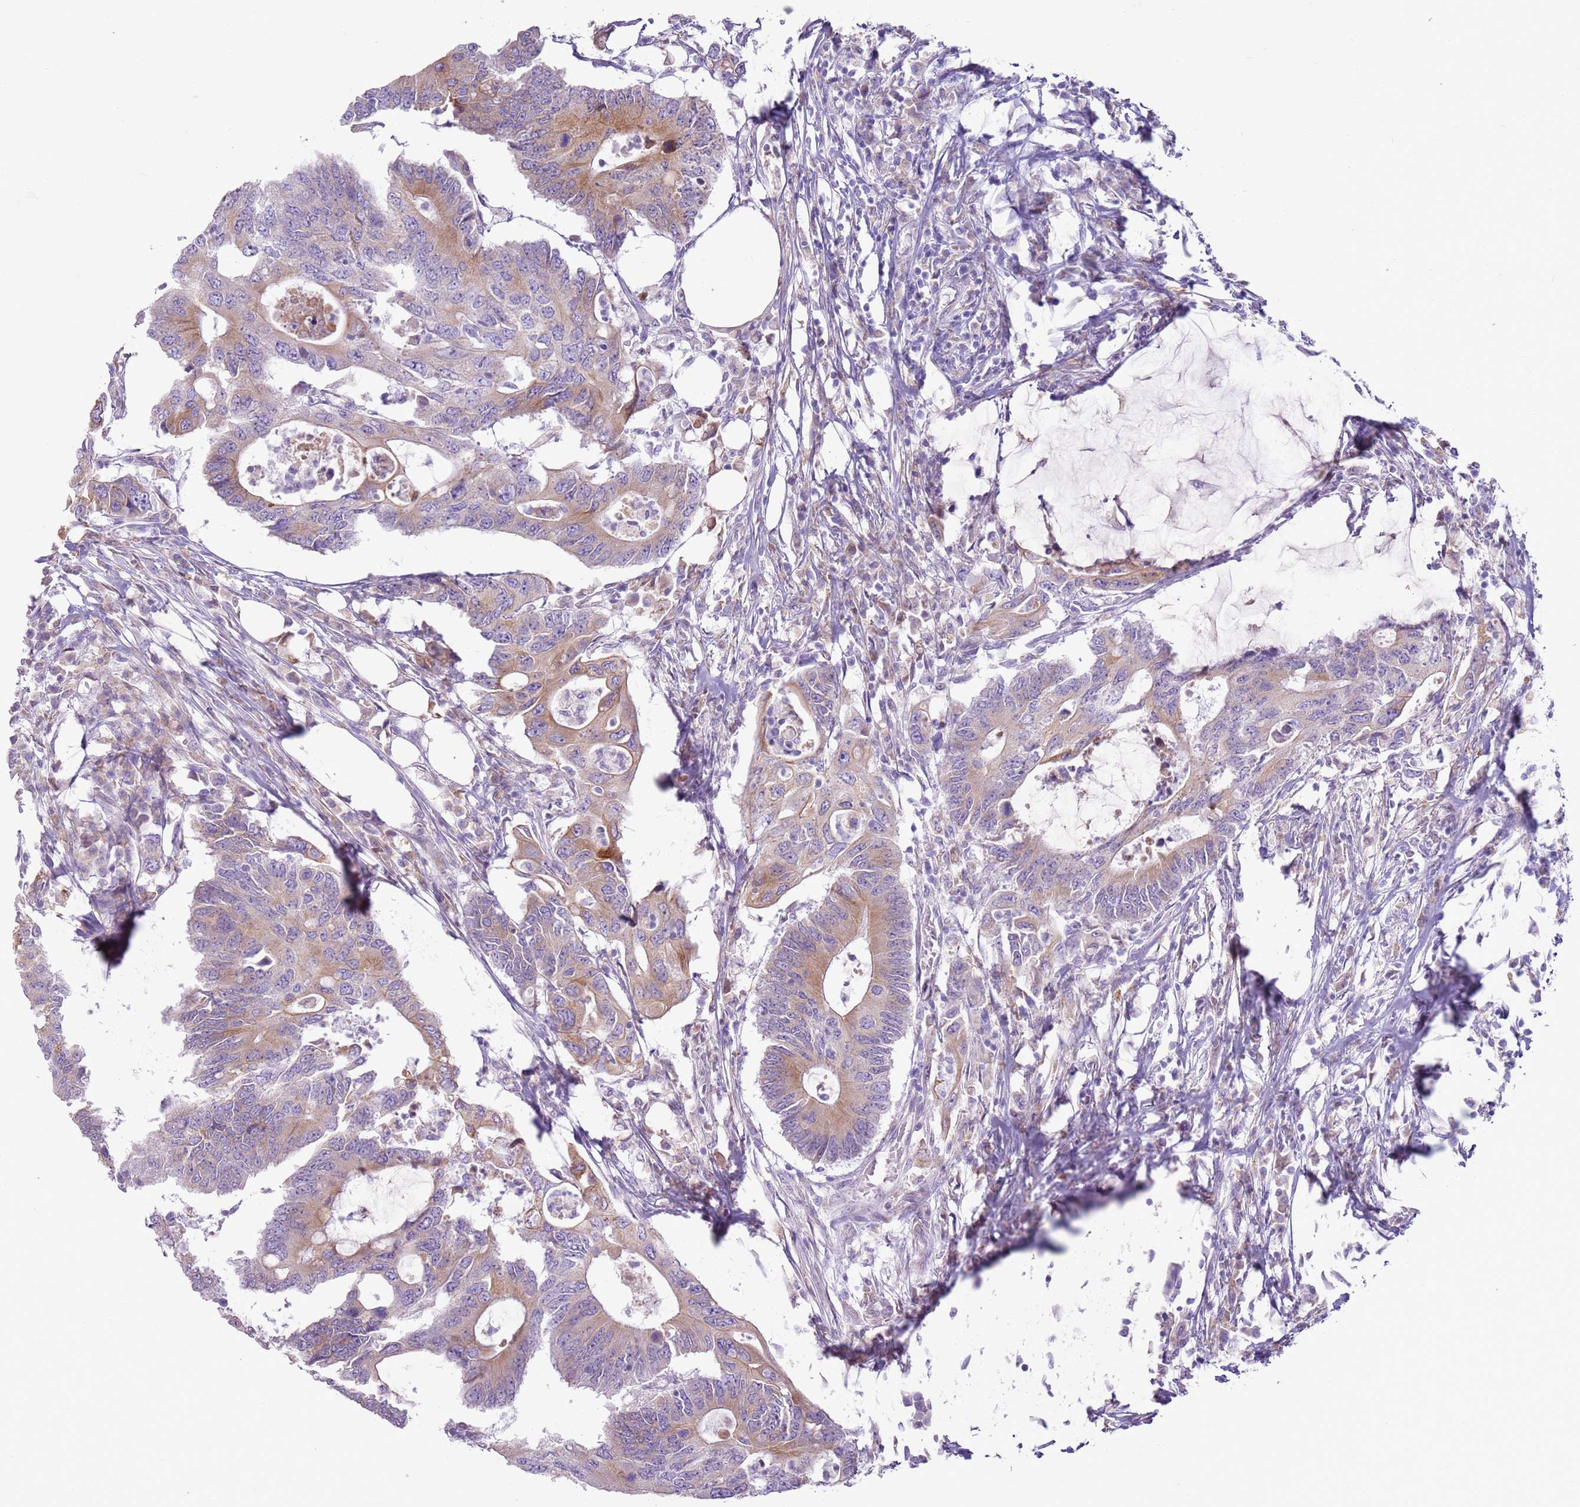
{"staining": {"intensity": "moderate", "quantity": "25%-75%", "location": "cytoplasmic/membranous"}, "tissue": "colorectal cancer", "cell_type": "Tumor cells", "image_type": "cancer", "snomed": [{"axis": "morphology", "description": "Adenocarcinoma, NOS"}, {"axis": "topography", "description": "Colon"}], "caption": "The immunohistochemical stain labels moderate cytoplasmic/membranous positivity in tumor cells of adenocarcinoma (colorectal) tissue. (IHC, brightfield microscopy, high magnification).", "gene": "OAF", "patient": {"sex": "male", "age": 71}}